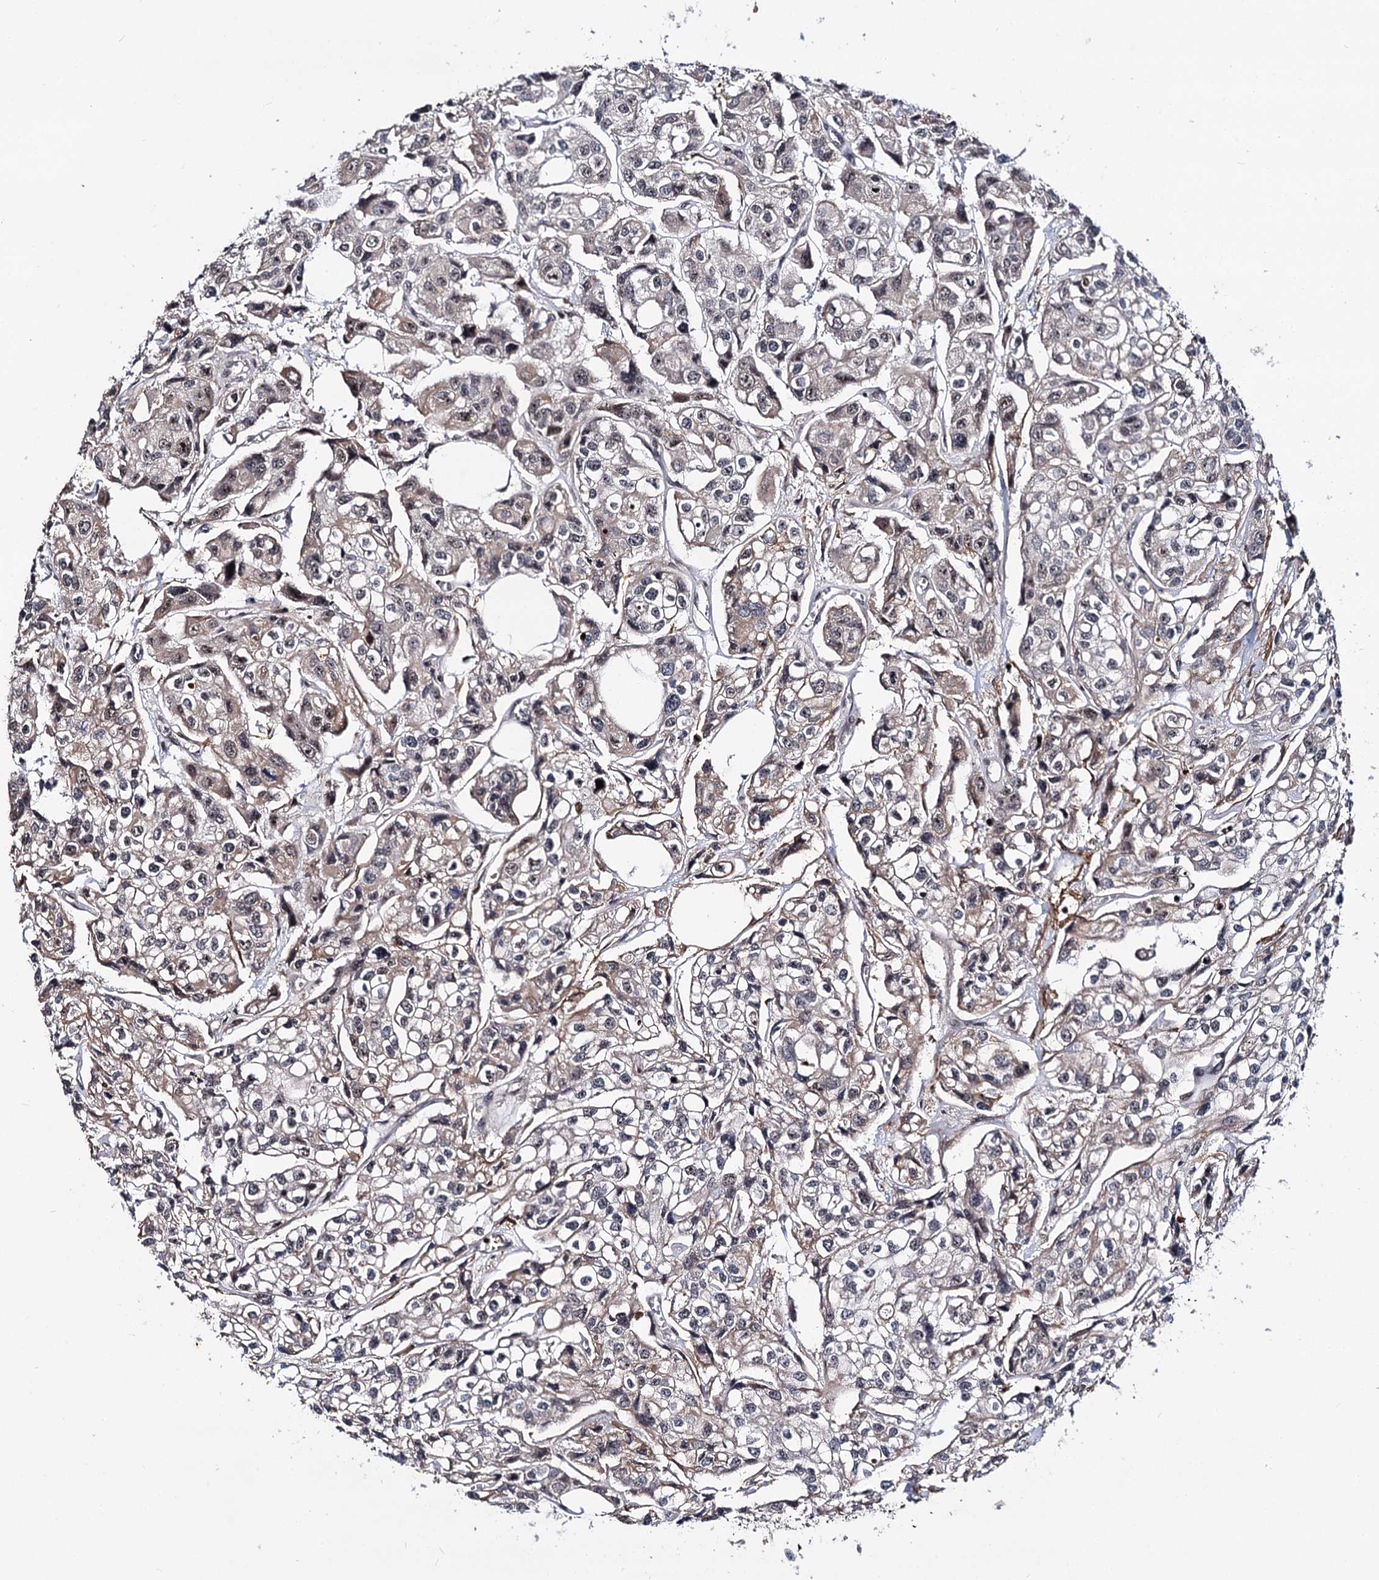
{"staining": {"intensity": "weak", "quantity": "25%-75%", "location": "cytoplasmic/membranous"}, "tissue": "urothelial cancer", "cell_type": "Tumor cells", "image_type": "cancer", "snomed": [{"axis": "morphology", "description": "Urothelial carcinoma, High grade"}, {"axis": "topography", "description": "Urinary bladder"}], "caption": "Immunohistochemical staining of urothelial carcinoma (high-grade) displays low levels of weak cytoplasmic/membranous protein expression in about 25%-75% of tumor cells.", "gene": "SUPT20H", "patient": {"sex": "male", "age": 67}}